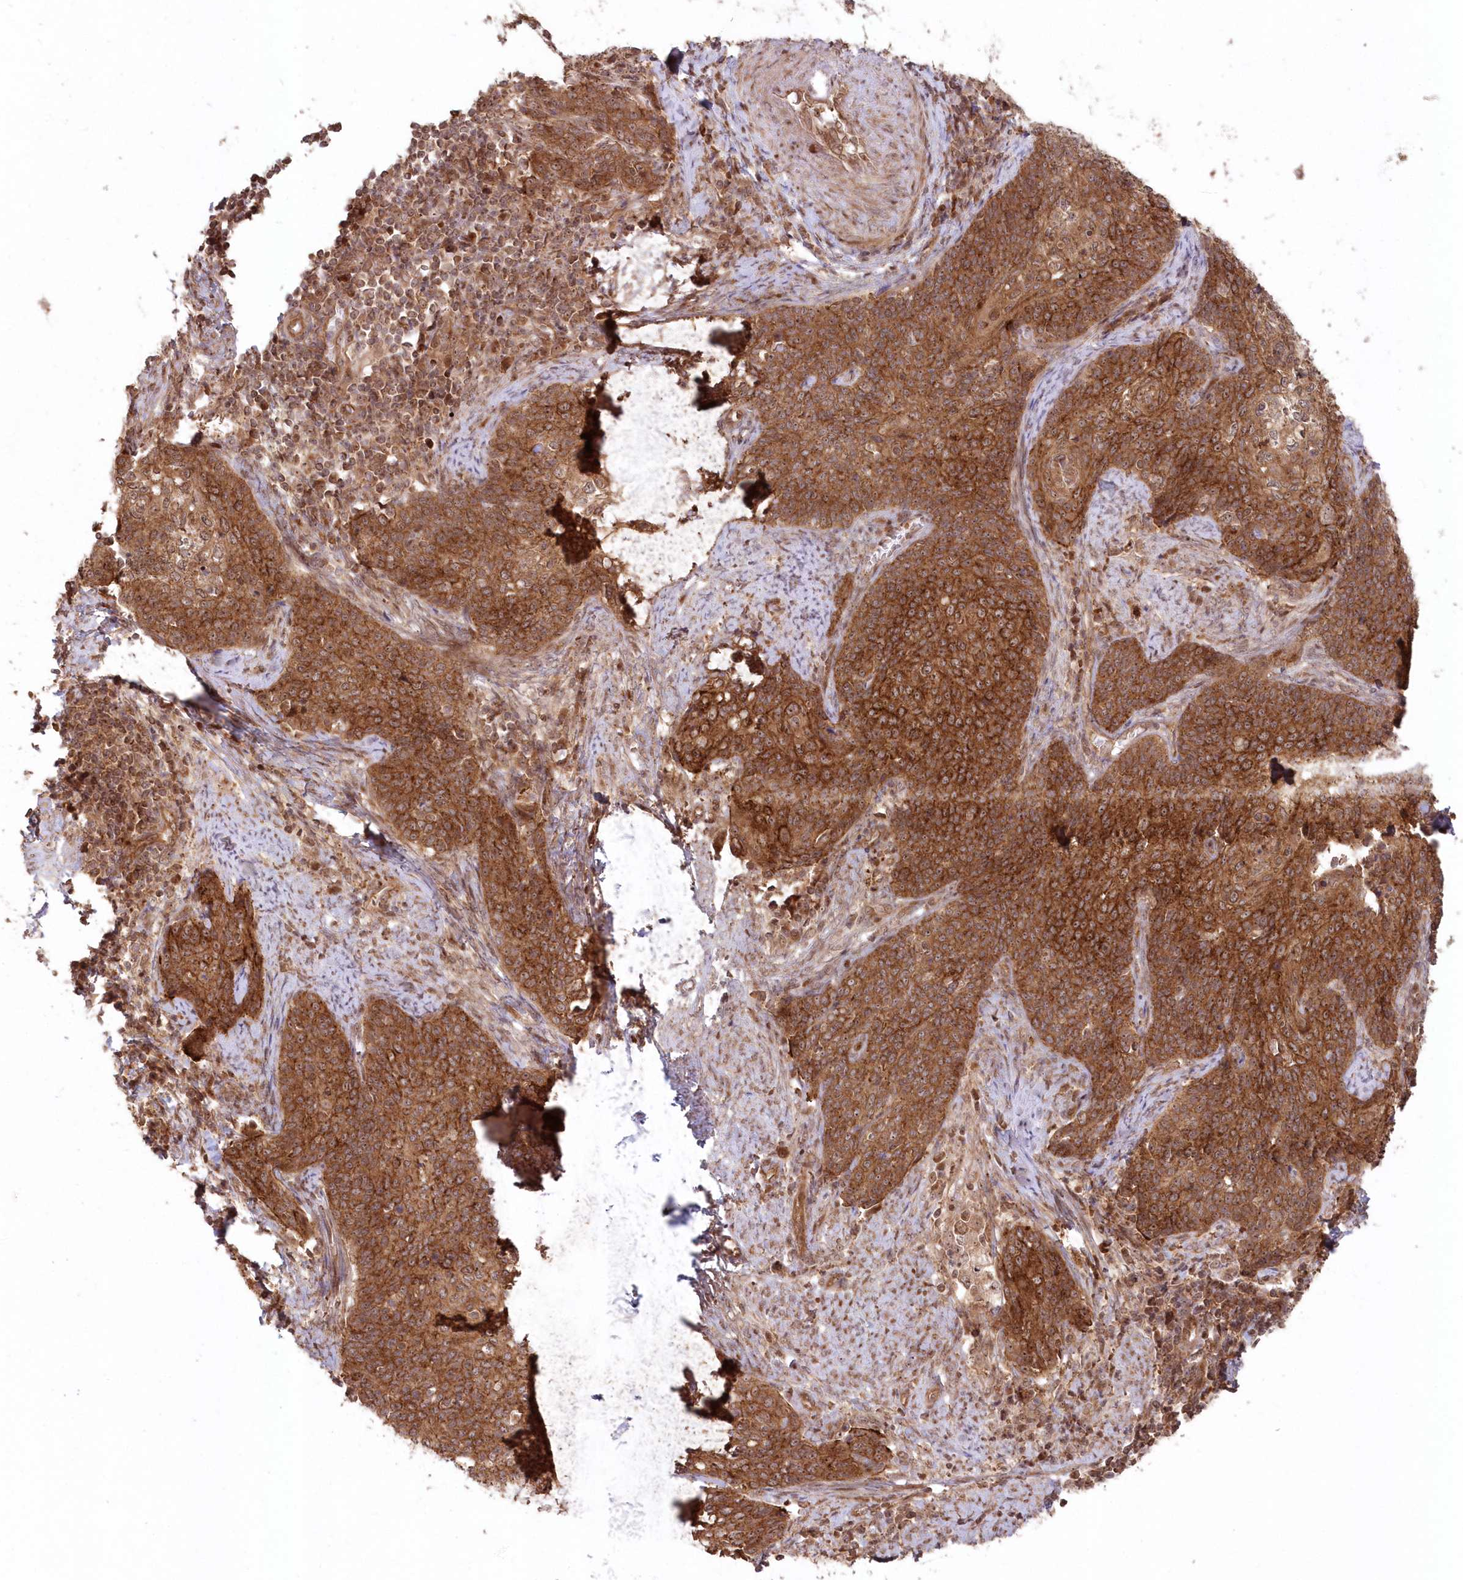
{"staining": {"intensity": "strong", "quantity": ">75%", "location": "cytoplasmic/membranous"}, "tissue": "cervical cancer", "cell_type": "Tumor cells", "image_type": "cancer", "snomed": [{"axis": "morphology", "description": "Squamous cell carcinoma, NOS"}, {"axis": "topography", "description": "Cervix"}], "caption": "Immunohistochemistry (DAB (3,3'-diaminobenzidine)) staining of squamous cell carcinoma (cervical) reveals strong cytoplasmic/membranous protein expression in about >75% of tumor cells.", "gene": "SERINC1", "patient": {"sex": "female", "age": 39}}